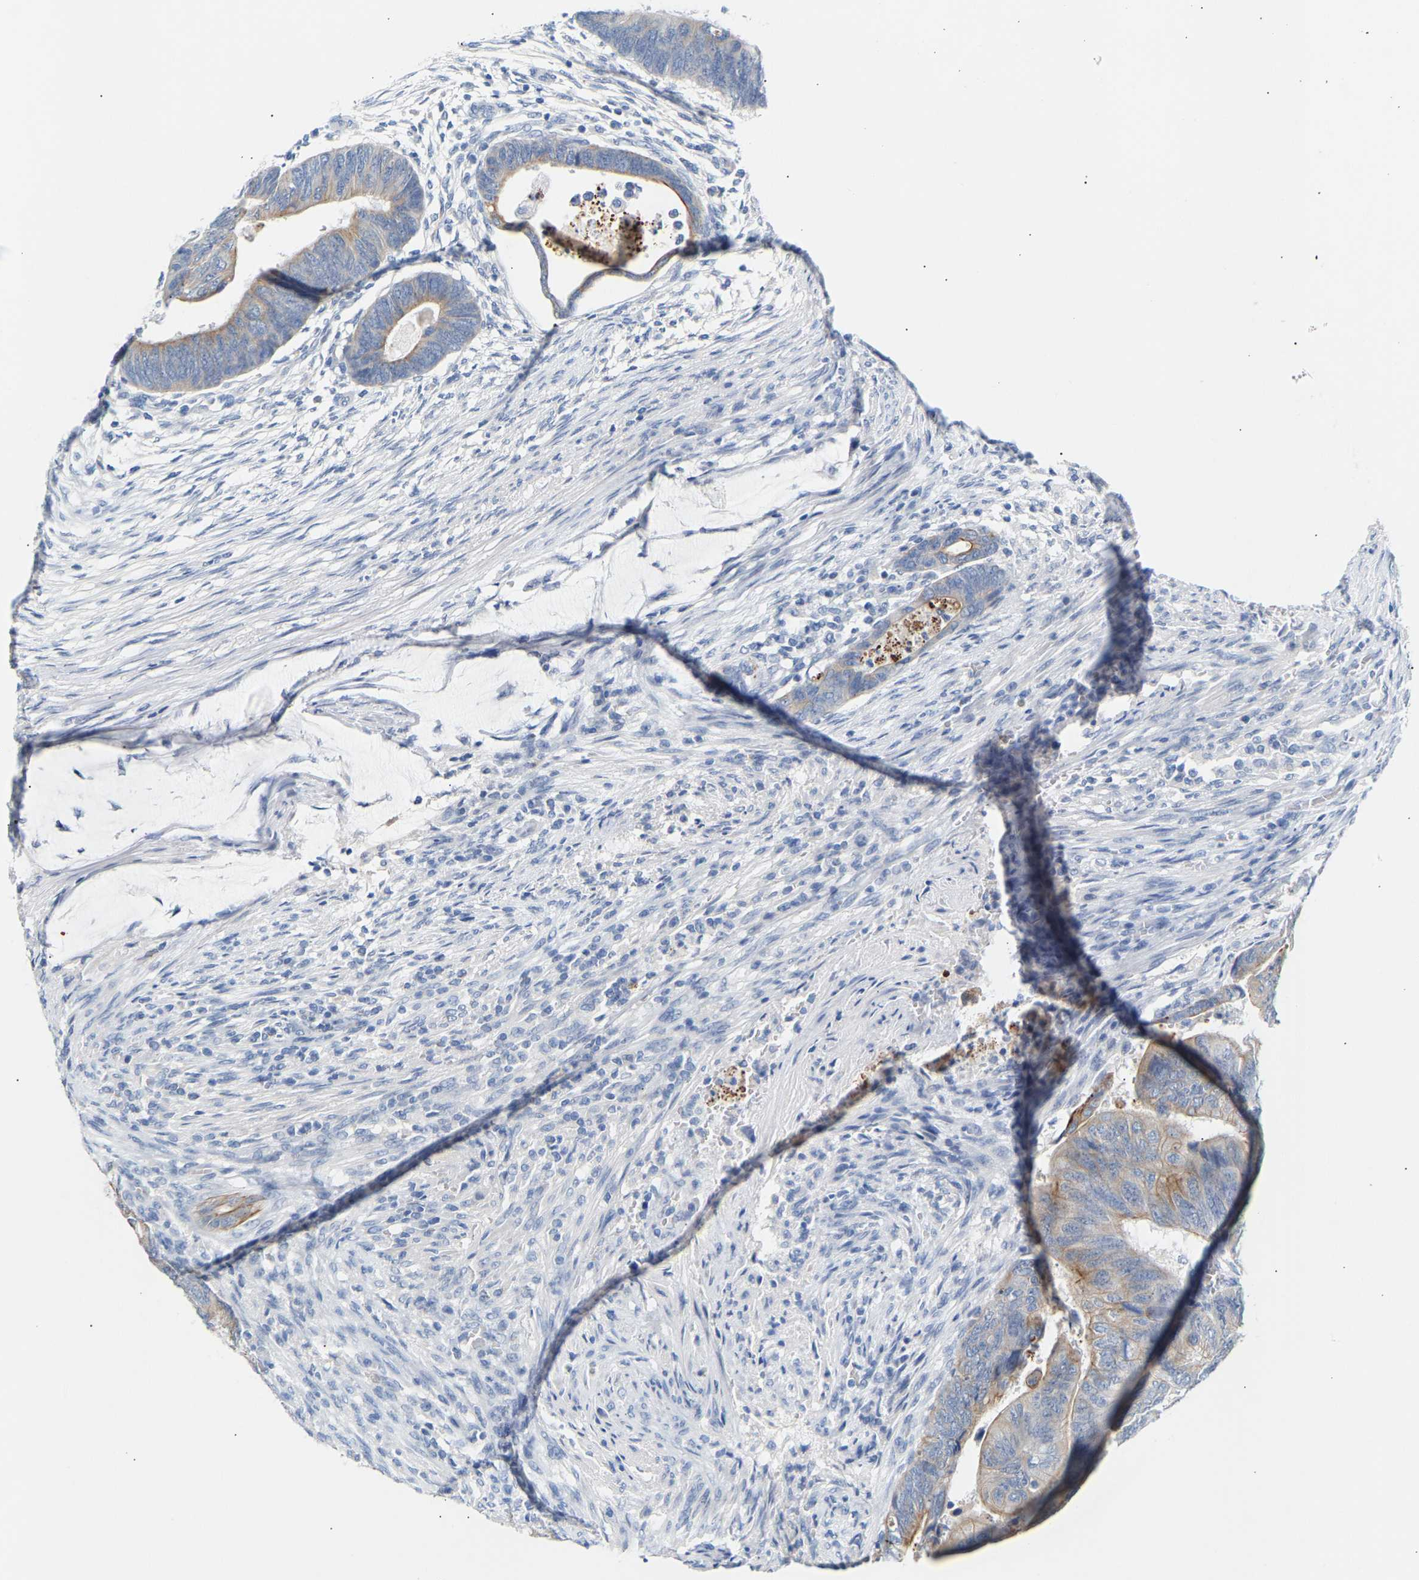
{"staining": {"intensity": "weak", "quantity": ">75%", "location": "cytoplasmic/membranous"}, "tissue": "colorectal cancer", "cell_type": "Tumor cells", "image_type": "cancer", "snomed": [{"axis": "morphology", "description": "Normal tissue, NOS"}, {"axis": "morphology", "description": "Adenocarcinoma, NOS"}, {"axis": "topography", "description": "Rectum"}, {"axis": "topography", "description": "Peripheral nerve tissue"}], "caption": "The immunohistochemical stain labels weak cytoplasmic/membranous positivity in tumor cells of colorectal adenocarcinoma tissue.", "gene": "PEX1", "patient": {"sex": "male", "age": 92}}